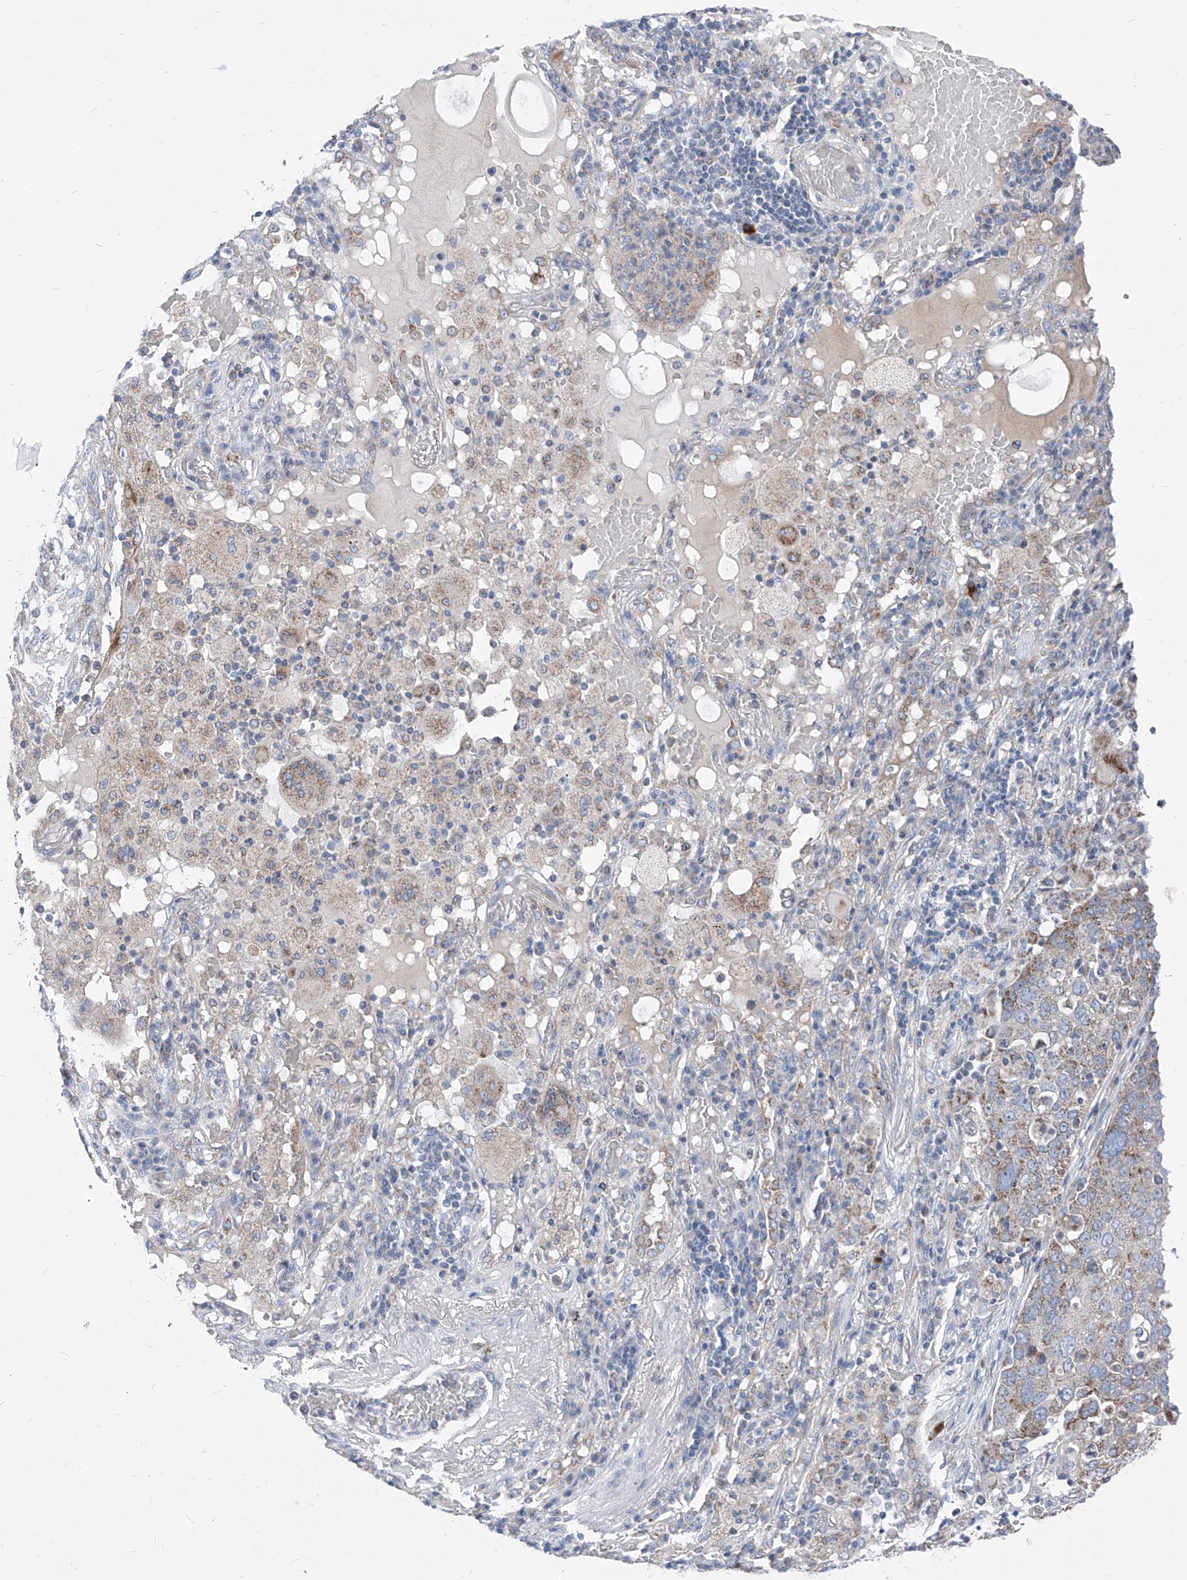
{"staining": {"intensity": "moderate", "quantity": "<25%", "location": "cytoplasmic/membranous"}, "tissue": "lung cancer", "cell_type": "Tumor cells", "image_type": "cancer", "snomed": [{"axis": "morphology", "description": "Squamous cell carcinoma, NOS"}, {"axis": "topography", "description": "Lung"}], "caption": "Approximately <25% of tumor cells in human lung squamous cell carcinoma exhibit moderate cytoplasmic/membranous protein positivity as visualized by brown immunohistochemical staining.", "gene": "AGPS", "patient": {"sex": "male", "age": 65}}